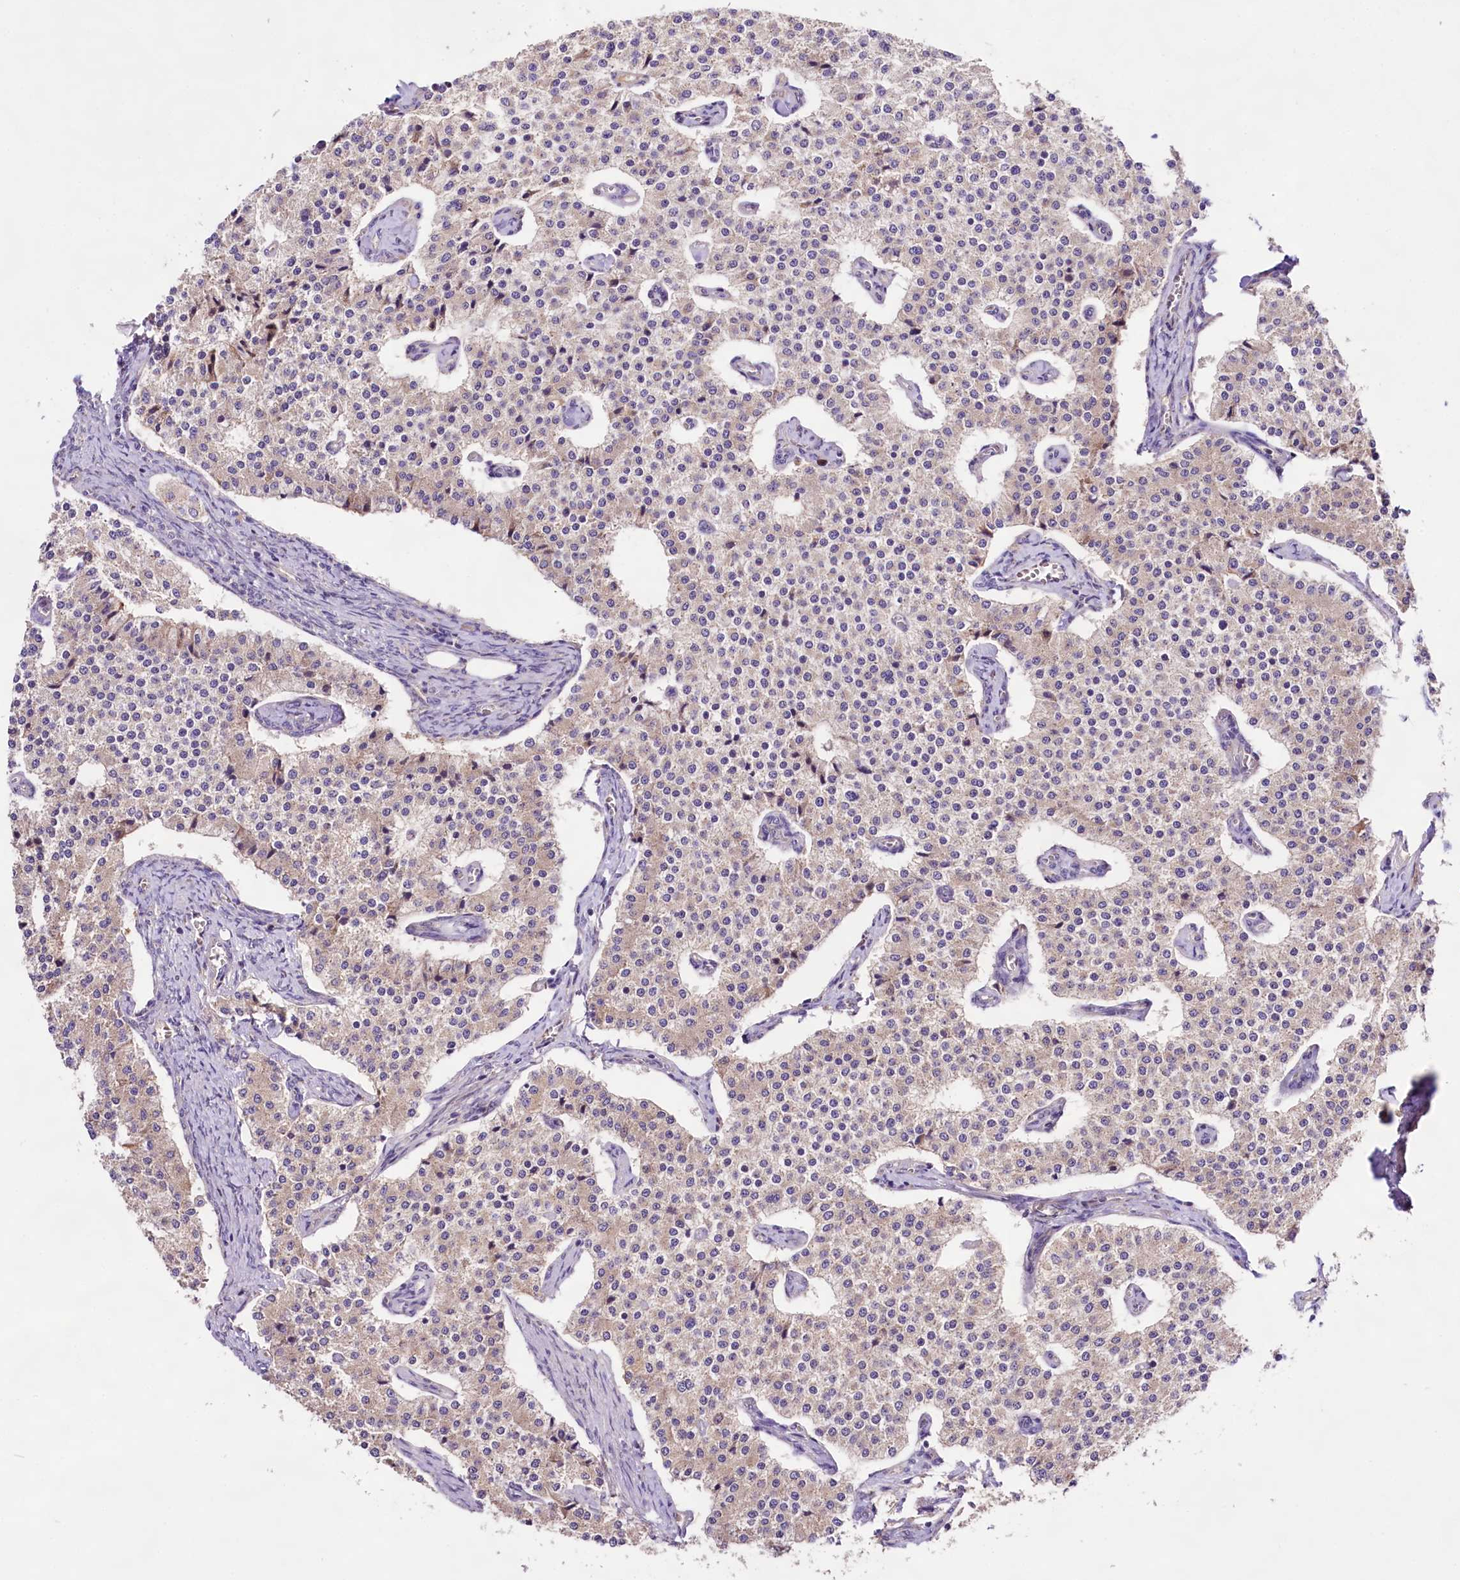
{"staining": {"intensity": "negative", "quantity": "none", "location": "none"}, "tissue": "carcinoid", "cell_type": "Tumor cells", "image_type": "cancer", "snomed": [{"axis": "morphology", "description": "Carcinoid, malignant, NOS"}, {"axis": "topography", "description": "Colon"}], "caption": "Immunohistochemical staining of carcinoid (malignant) demonstrates no significant positivity in tumor cells.", "gene": "DMXL2", "patient": {"sex": "female", "age": 52}}